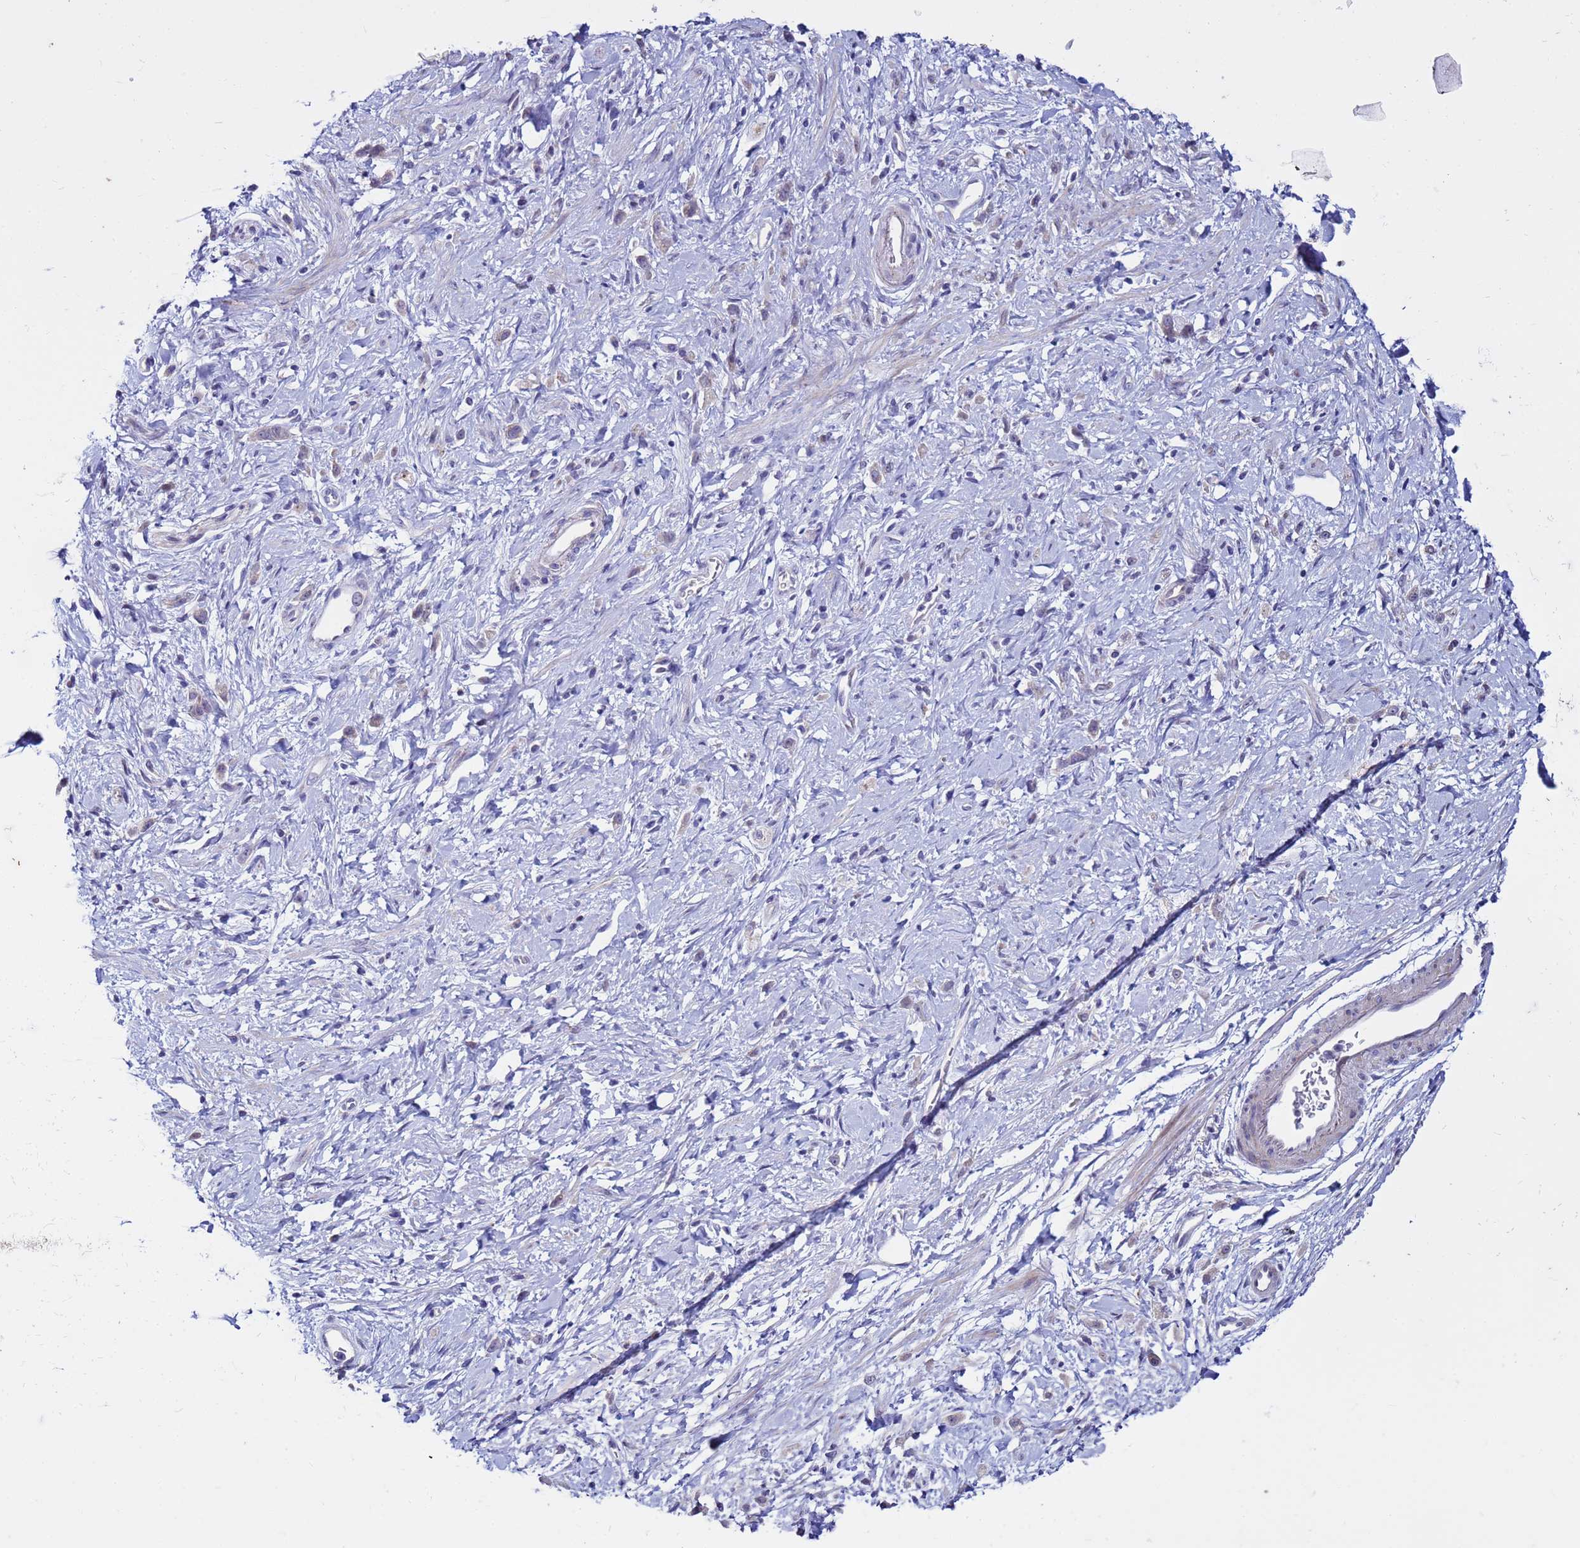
{"staining": {"intensity": "negative", "quantity": "none", "location": "none"}, "tissue": "stomach cancer", "cell_type": "Tumor cells", "image_type": "cancer", "snomed": [{"axis": "morphology", "description": "Adenocarcinoma, NOS"}, {"axis": "topography", "description": "Stomach"}], "caption": "The photomicrograph reveals no staining of tumor cells in stomach cancer.", "gene": "IGSF11", "patient": {"sex": "female", "age": 60}}